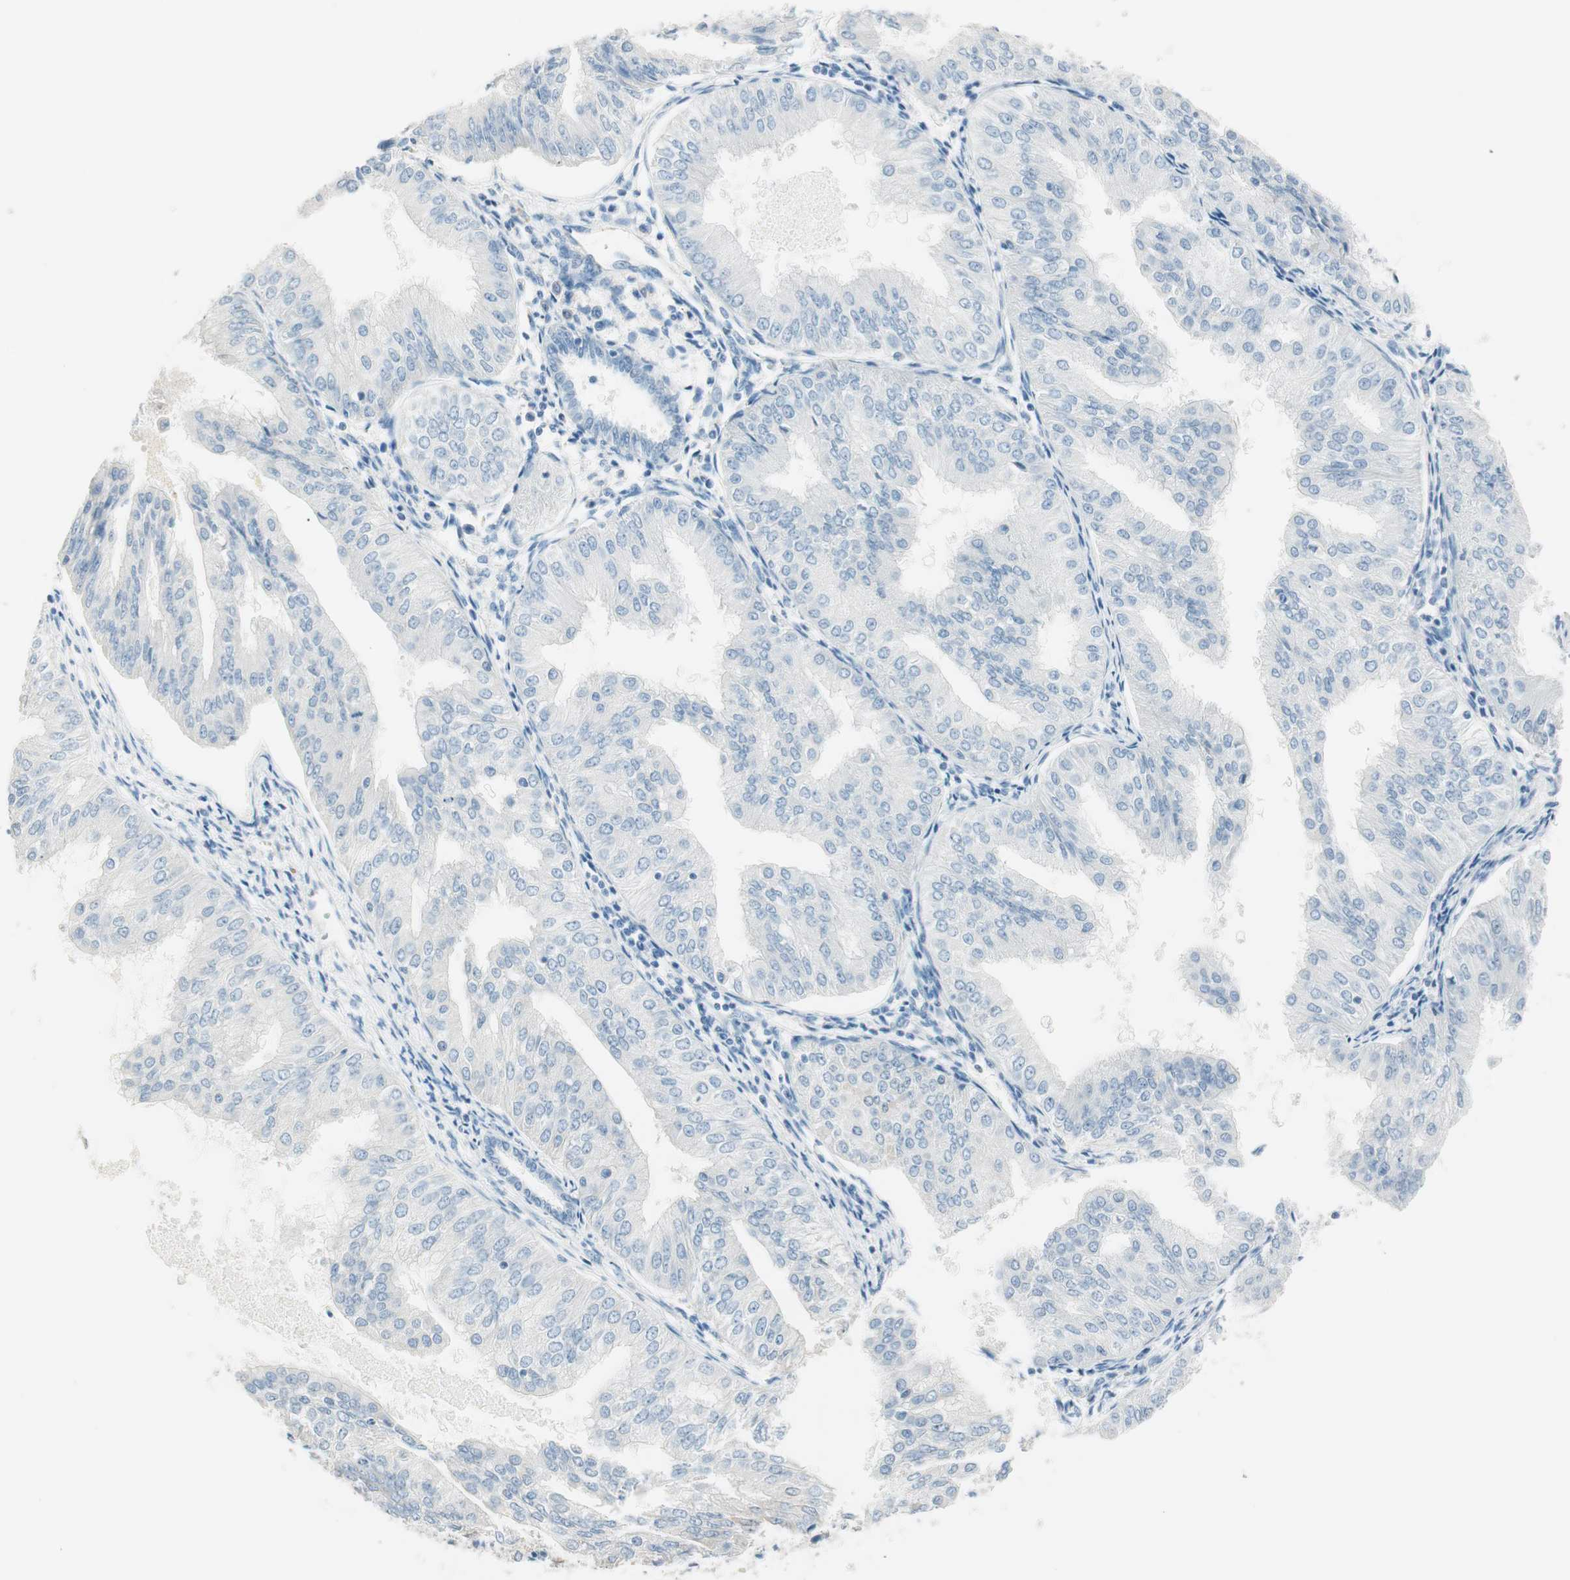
{"staining": {"intensity": "negative", "quantity": "none", "location": "none"}, "tissue": "endometrial cancer", "cell_type": "Tumor cells", "image_type": "cancer", "snomed": [{"axis": "morphology", "description": "Adenocarcinoma, NOS"}, {"axis": "topography", "description": "Endometrium"}], "caption": "DAB (3,3'-diaminobenzidine) immunohistochemical staining of human endometrial cancer (adenocarcinoma) reveals no significant positivity in tumor cells. Brightfield microscopy of immunohistochemistry (IHC) stained with DAB (brown) and hematoxylin (blue), captured at high magnification.", "gene": "HPGD", "patient": {"sex": "female", "age": 53}}